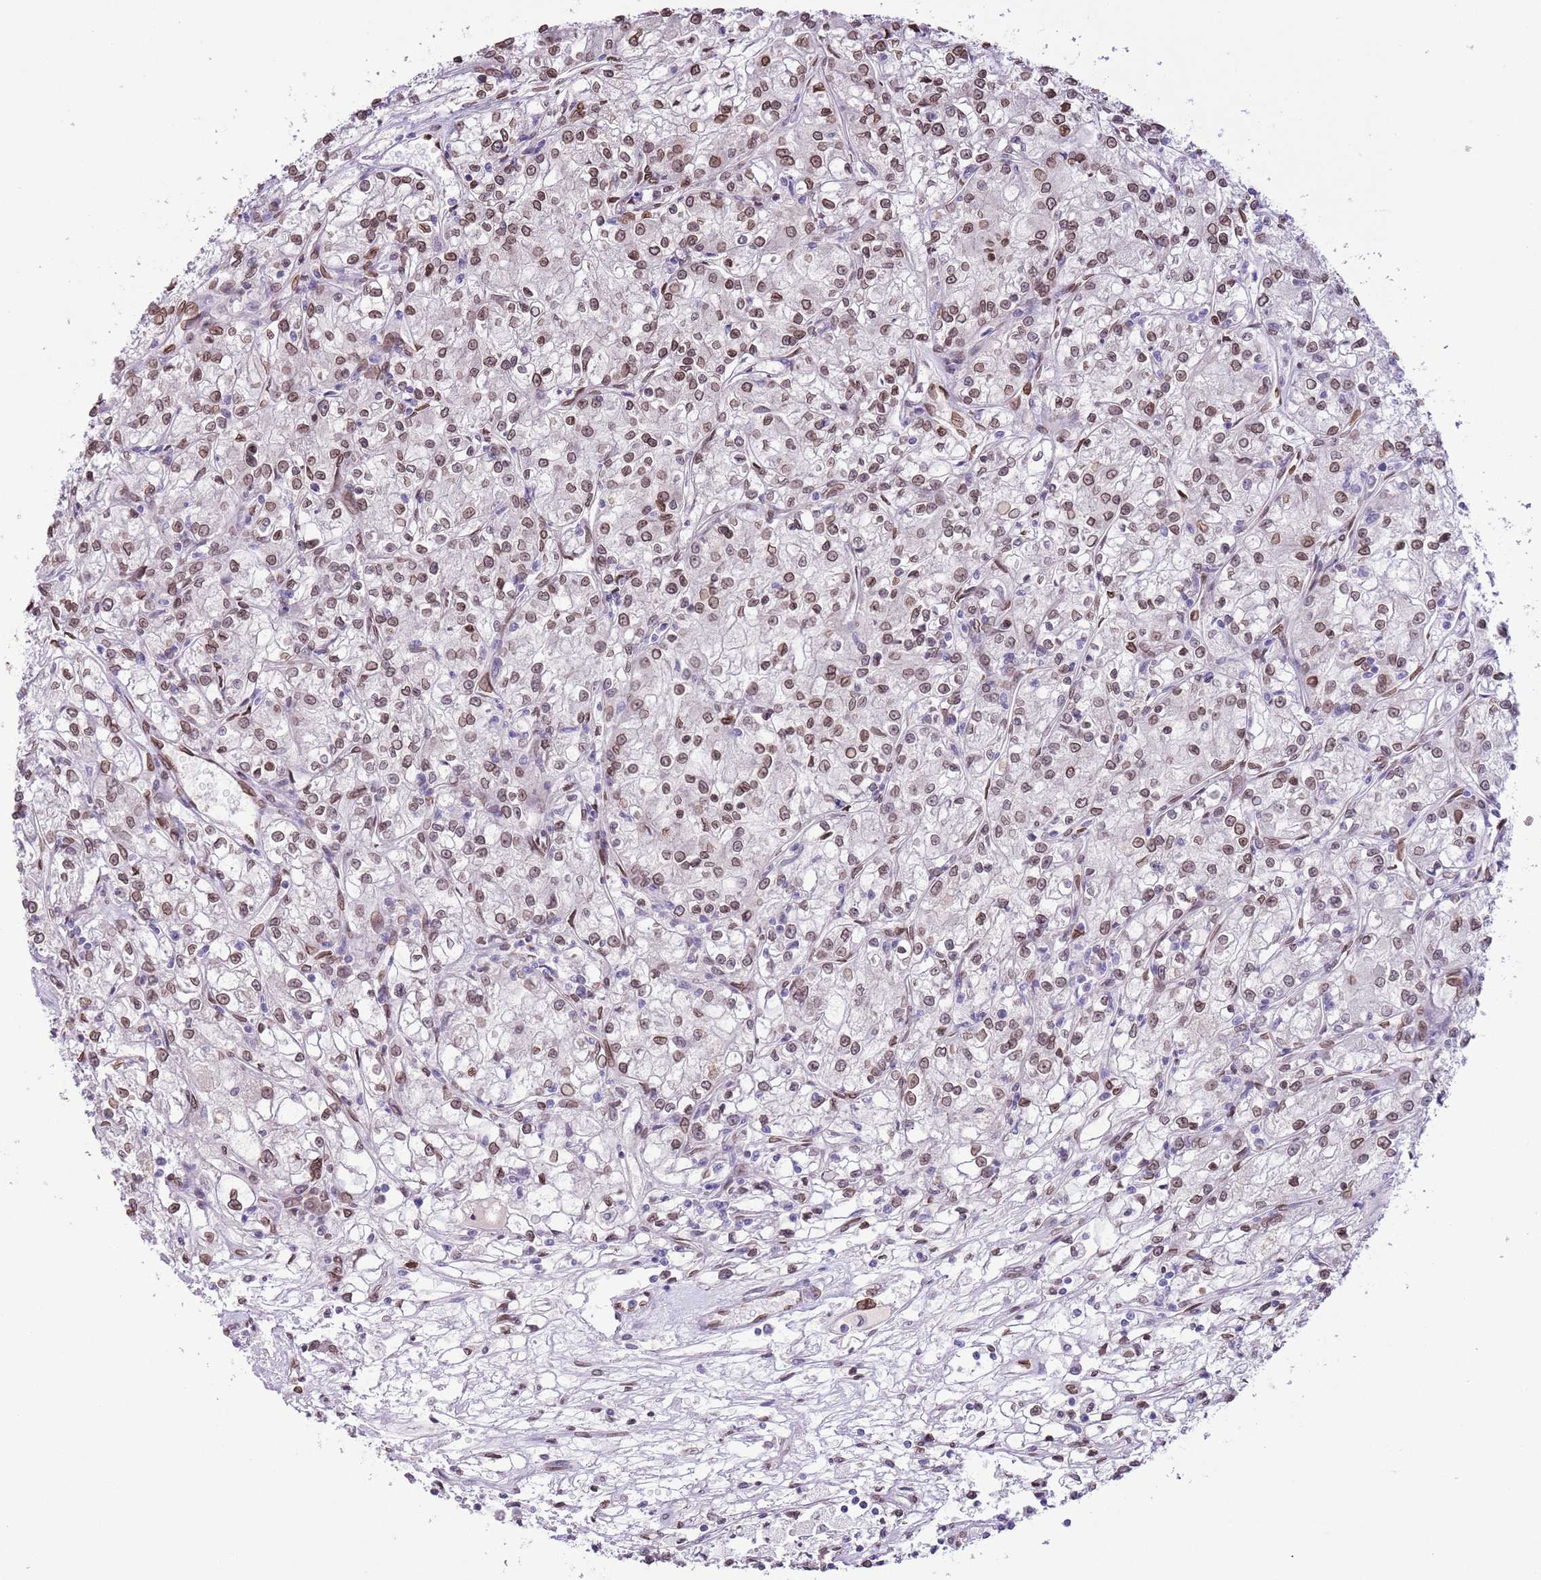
{"staining": {"intensity": "moderate", "quantity": ">75%", "location": "cytoplasmic/membranous,nuclear"}, "tissue": "renal cancer", "cell_type": "Tumor cells", "image_type": "cancer", "snomed": [{"axis": "morphology", "description": "Adenocarcinoma, NOS"}, {"axis": "topography", "description": "Kidney"}], "caption": "IHC micrograph of neoplastic tissue: human renal adenocarcinoma stained using IHC demonstrates medium levels of moderate protein expression localized specifically in the cytoplasmic/membranous and nuclear of tumor cells, appearing as a cytoplasmic/membranous and nuclear brown color.", "gene": "ZGLP1", "patient": {"sex": "female", "age": 59}}